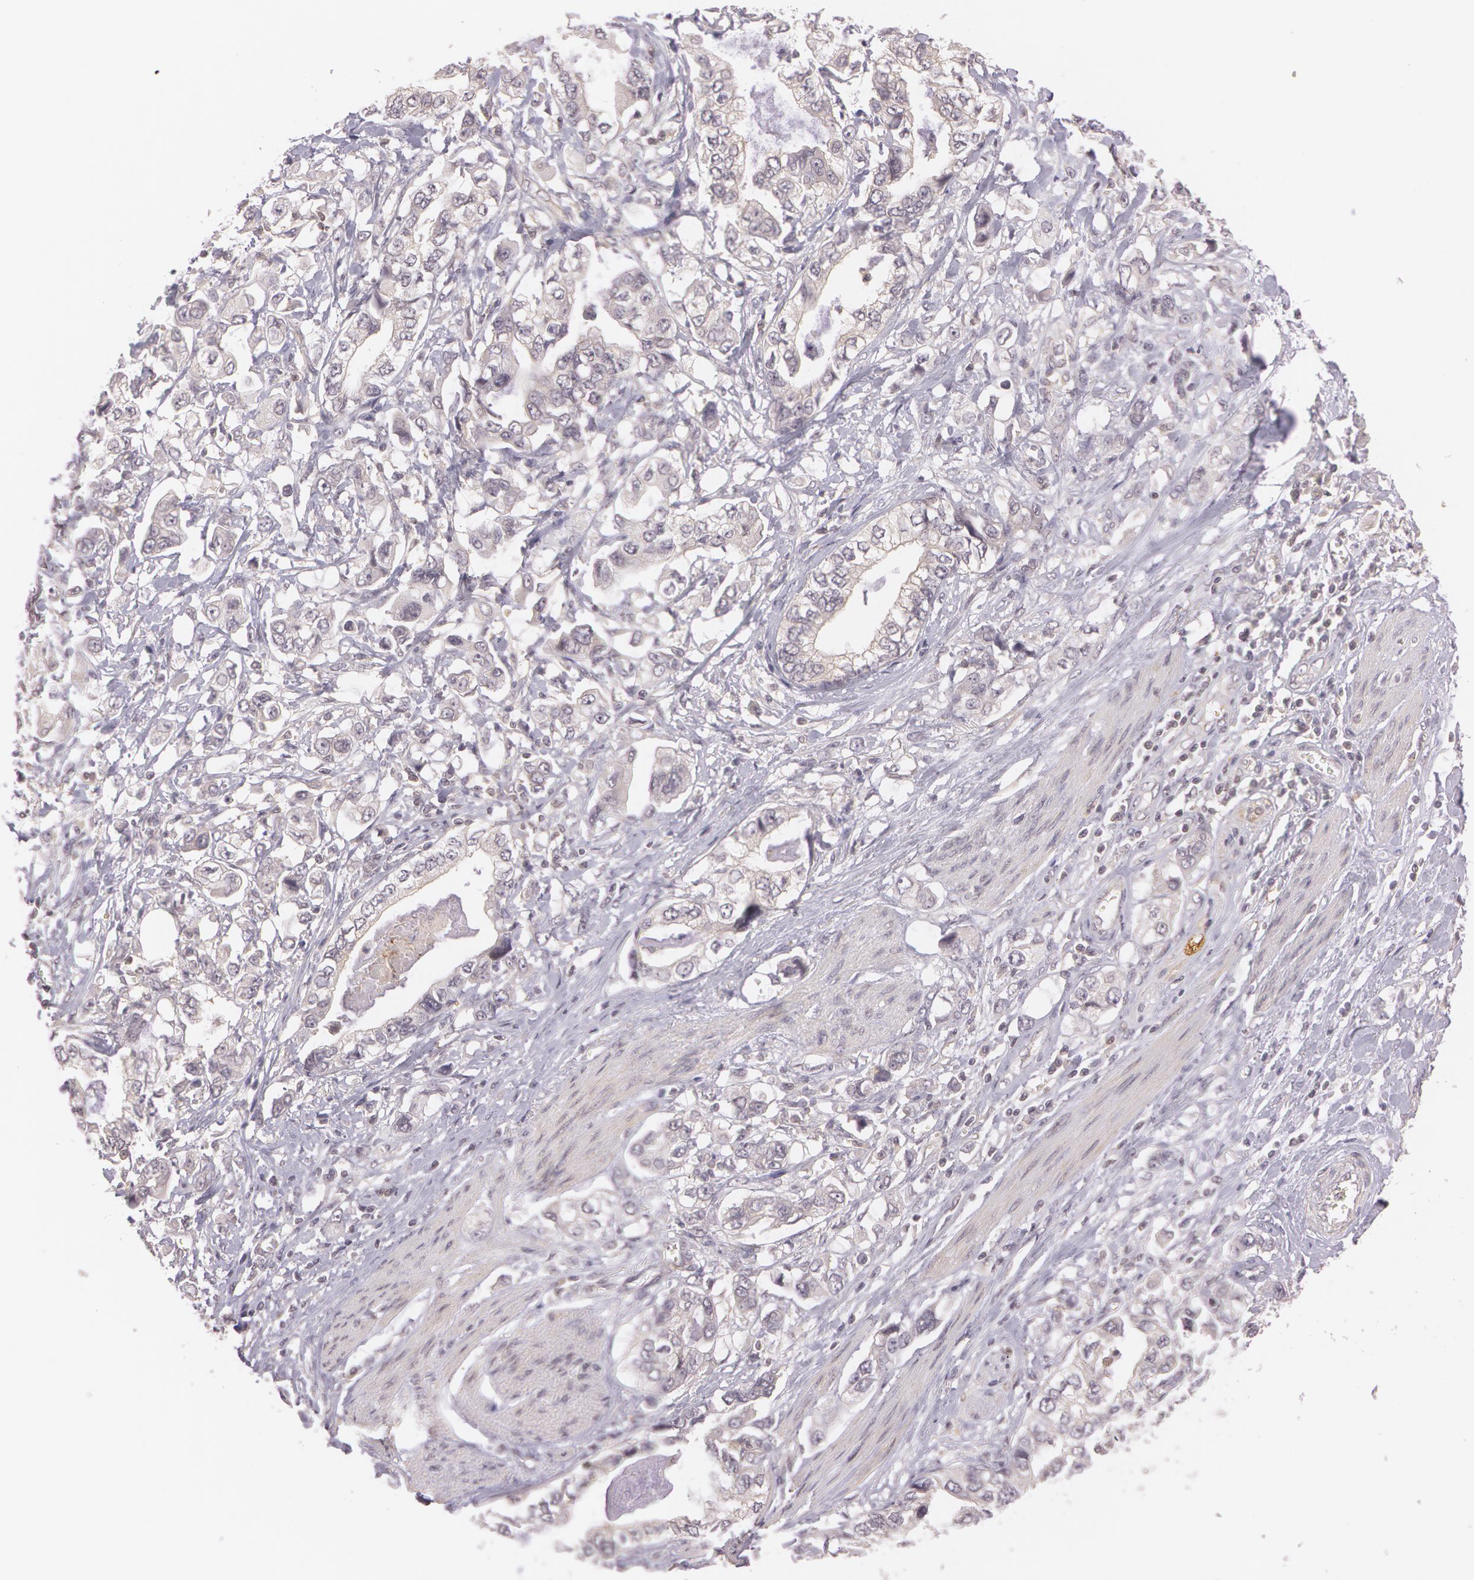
{"staining": {"intensity": "weak", "quantity": "<25%", "location": "cytoplasmic/membranous"}, "tissue": "stomach cancer", "cell_type": "Tumor cells", "image_type": "cancer", "snomed": [{"axis": "morphology", "description": "Adenocarcinoma, NOS"}, {"axis": "topography", "description": "Pancreas"}, {"axis": "topography", "description": "Stomach, upper"}], "caption": "Immunohistochemistry histopathology image of neoplastic tissue: human stomach cancer stained with DAB (3,3'-diaminobenzidine) demonstrates no significant protein expression in tumor cells.", "gene": "ATG2B", "patient": {"sex": "male", "age": 77}}